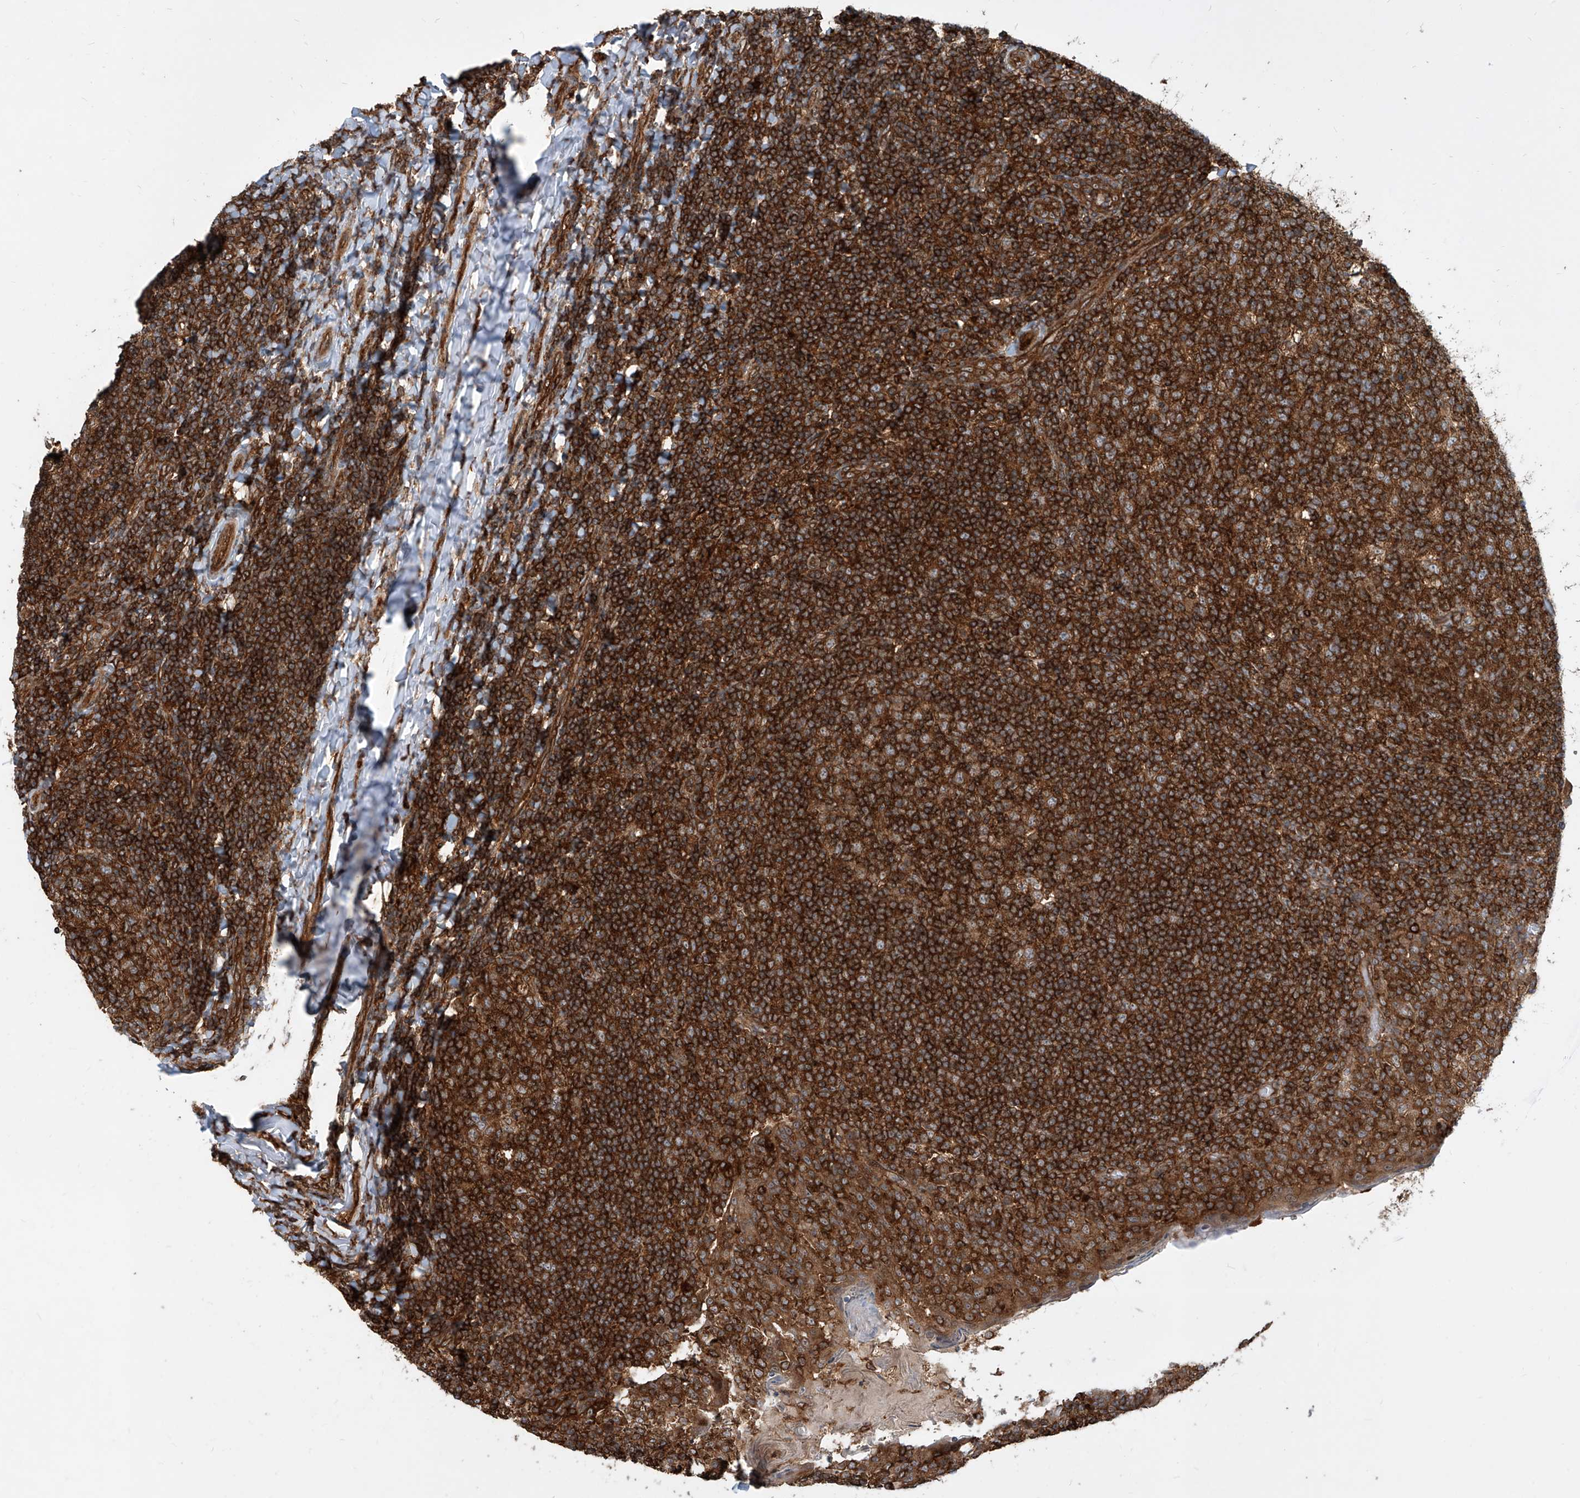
{"staining": {"intensity": "strong", "quantity": ">75%", "location": "cytoplasmic/membranous"}, "tissue": "tonsil", "cell_type": "Germinal center cells", "image_type": "normal", "snomed": [{"axis": "morphology", "description": "Normal tissue, NOS"}, {"axis": "topography", "description": "Tonsil"}], "caption": "The micrograph exhibits immunohistochemical staining of benign tonsil. There is strong cytoplasmic/membranous staining is identified in approximately >75% of germinal center cells.", "gene": "MAGED2", "patient": {"sex": "female", "age": 19}}